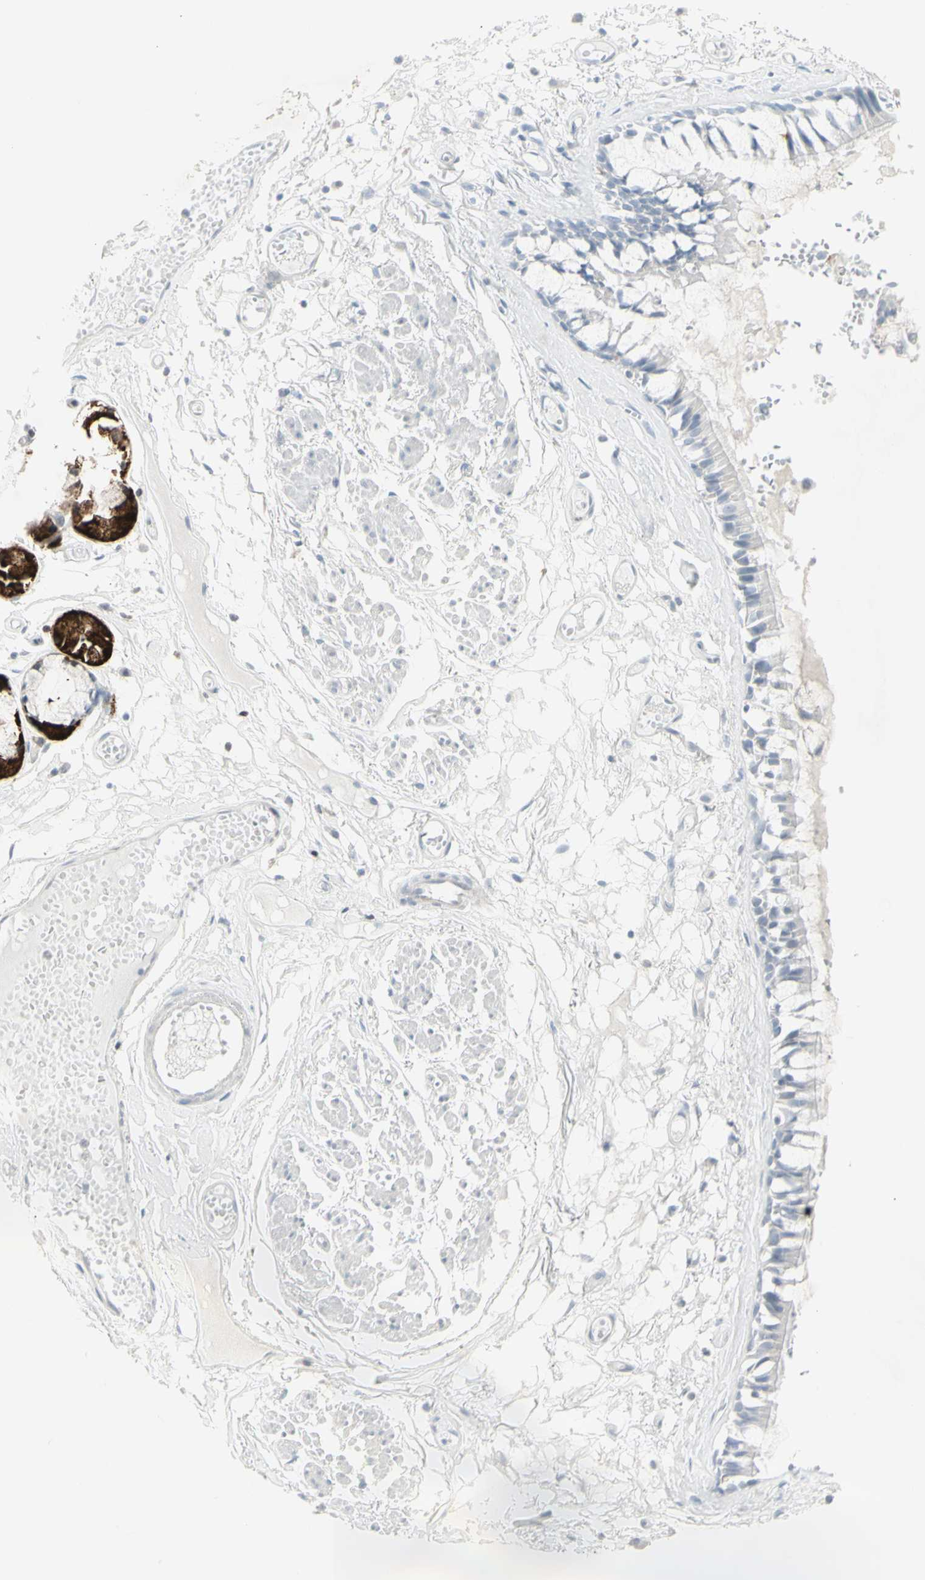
{"staining": {"intensity": "negative", "quantity": "none", "location": "none"}, "tissue": "bronchus", "cell_type": "Respiratory epithelial cells", "image_type": "normal", "snomed": [{"axis": "morphology", "description": "Normal tissue, NOS"}, {"axis": "morphology", "description": "Inflammation, NOS"}, {"axis": "topography", "description": "Cartilage tissue"}, {"axis": "topography", "description": "Lung"}], "caption": "Bronchus stained for a protein using immunohistochemistry reveals no expression respiratory epithelial cells.", "gene": "YBX2", "patient": {"sex": "male", "age": 71}}